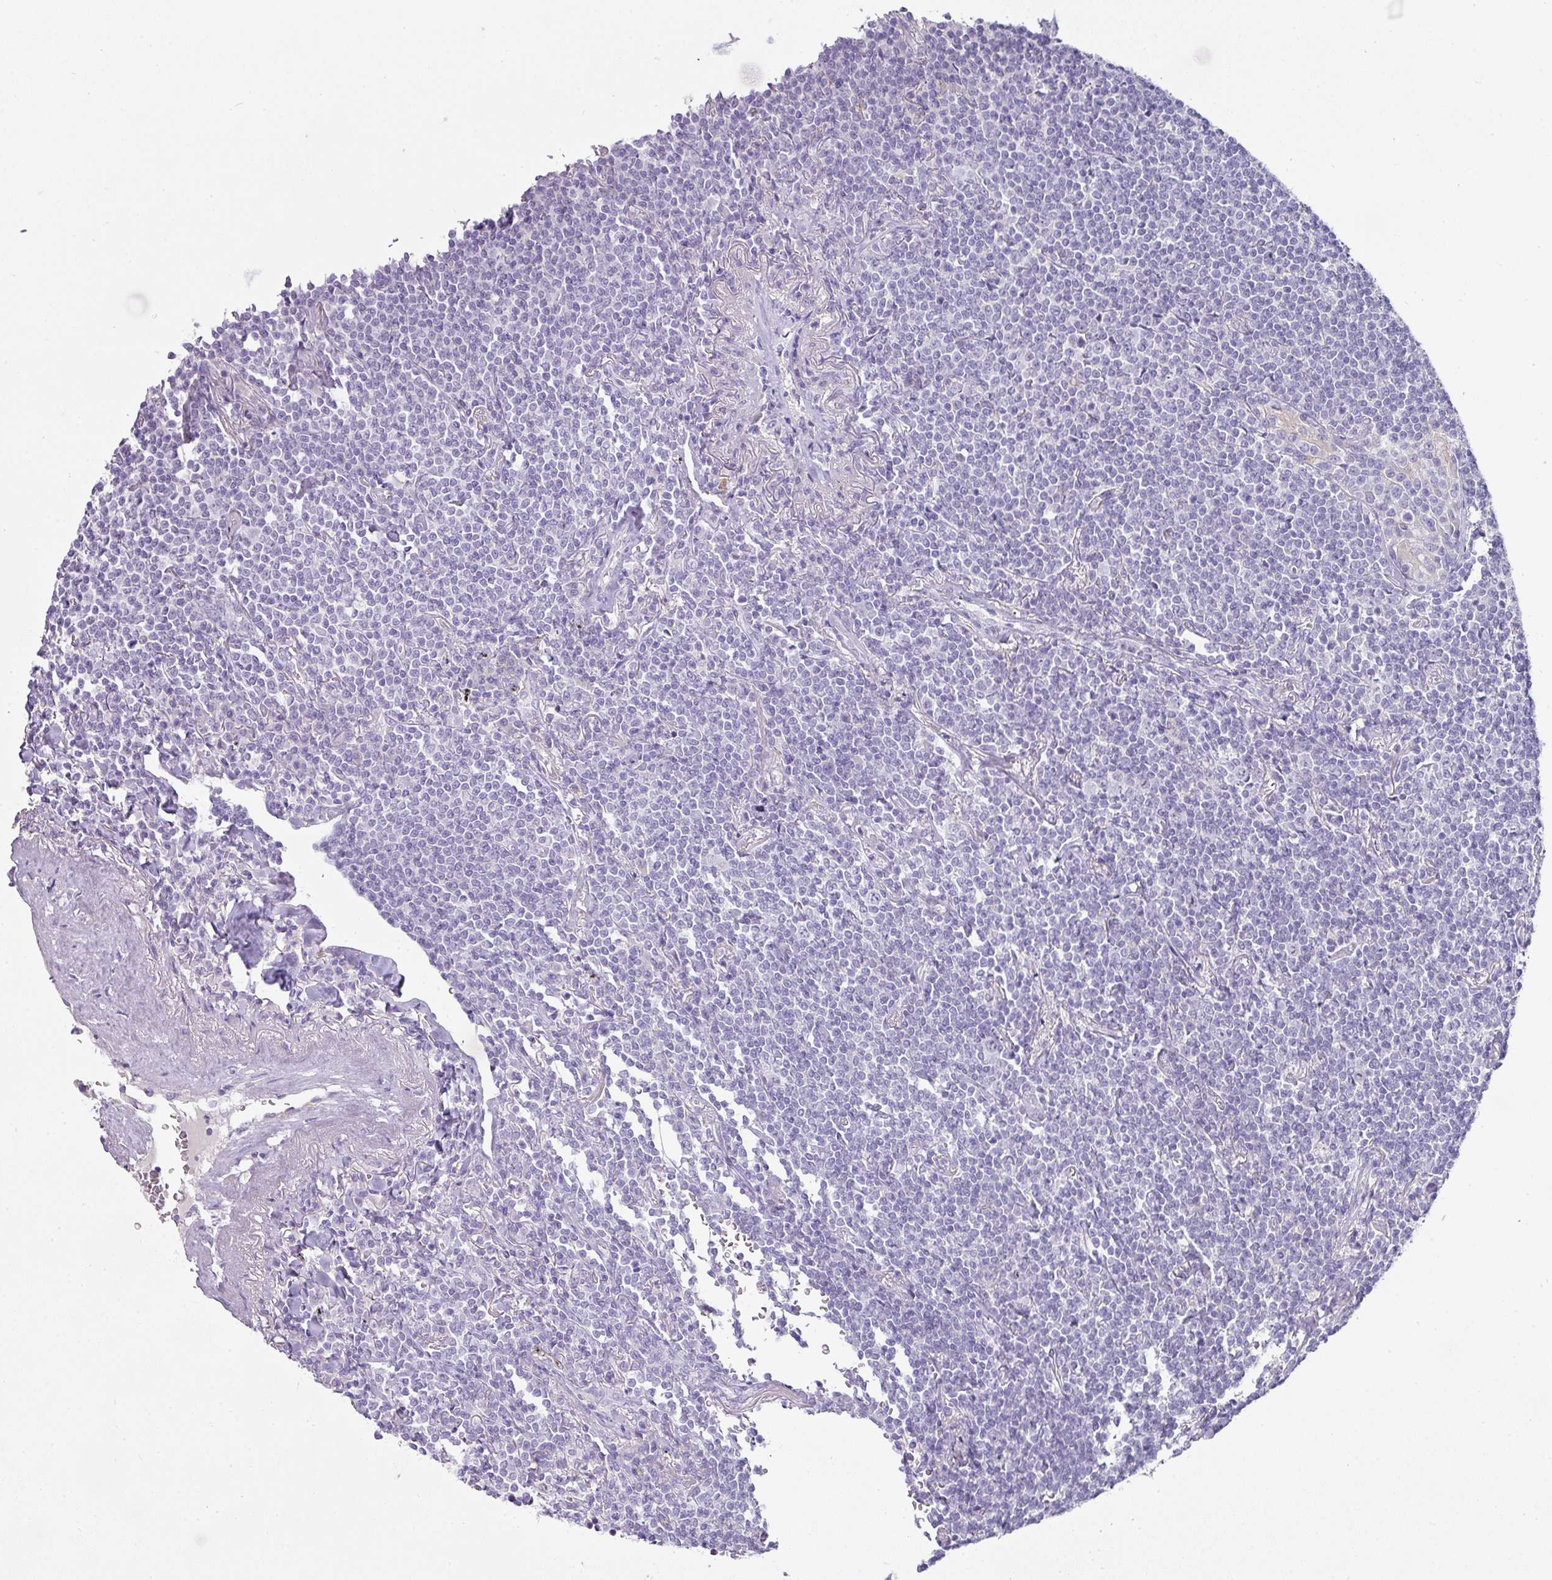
{"staining": {"intensity": "negative", "quantity": "none", "location": "none"}, "tissue": "lymphoma", "cell_type": "Tumor cells", "image_type": "cancer", "snomed": [{"axis": "morphology", "description": "Malignant lymphoma, non-Hodgkin's type, Low grade"}, {"axis": "topography", "description": "Lung"}], "caption": "Immunohistochemical staining of malignant lymphoma, non-Hodgkin's type (low-grade) displays no significant positivity in tumor cells.", "gene": "OR52N1", "patient": {"sex": "female", "age": 71}}